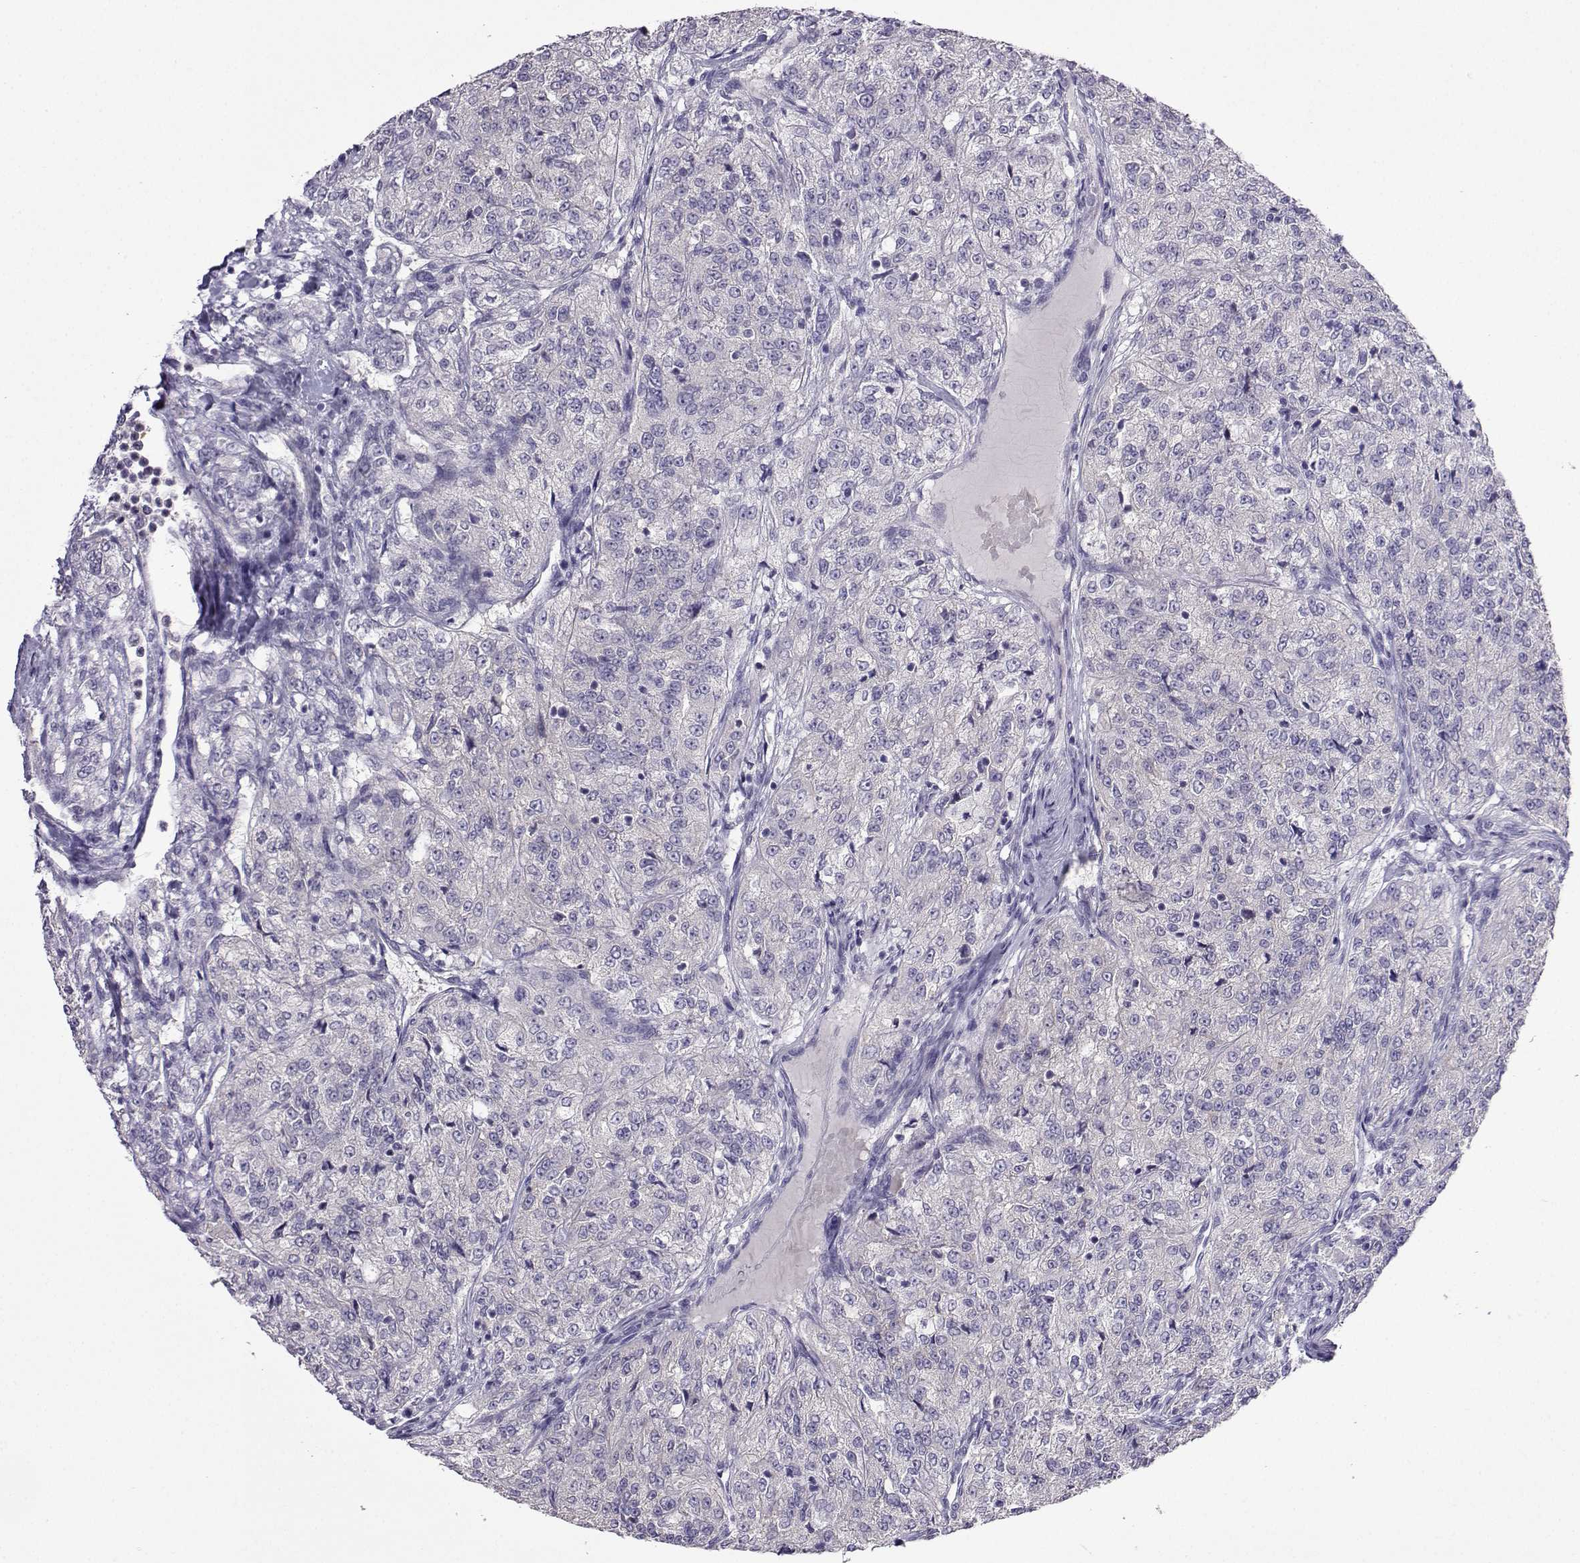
{"staining": {"intensity": "negative", "quantity": "none", "location": "none"}, "tissue": "renal cancer", "cell_type": "Tumor cells", "image_type": "cancer", "snomed": [{"axis": "morphology", "description": "Adenocarcinoma, NOS"}, {"axis": "topography", "description": "Kidney"}], "caption": "There is no significant expression in tumor cells of renal cancer.", "gene": "FCAMR", "patient": {"sex": "female", "age": 63}}